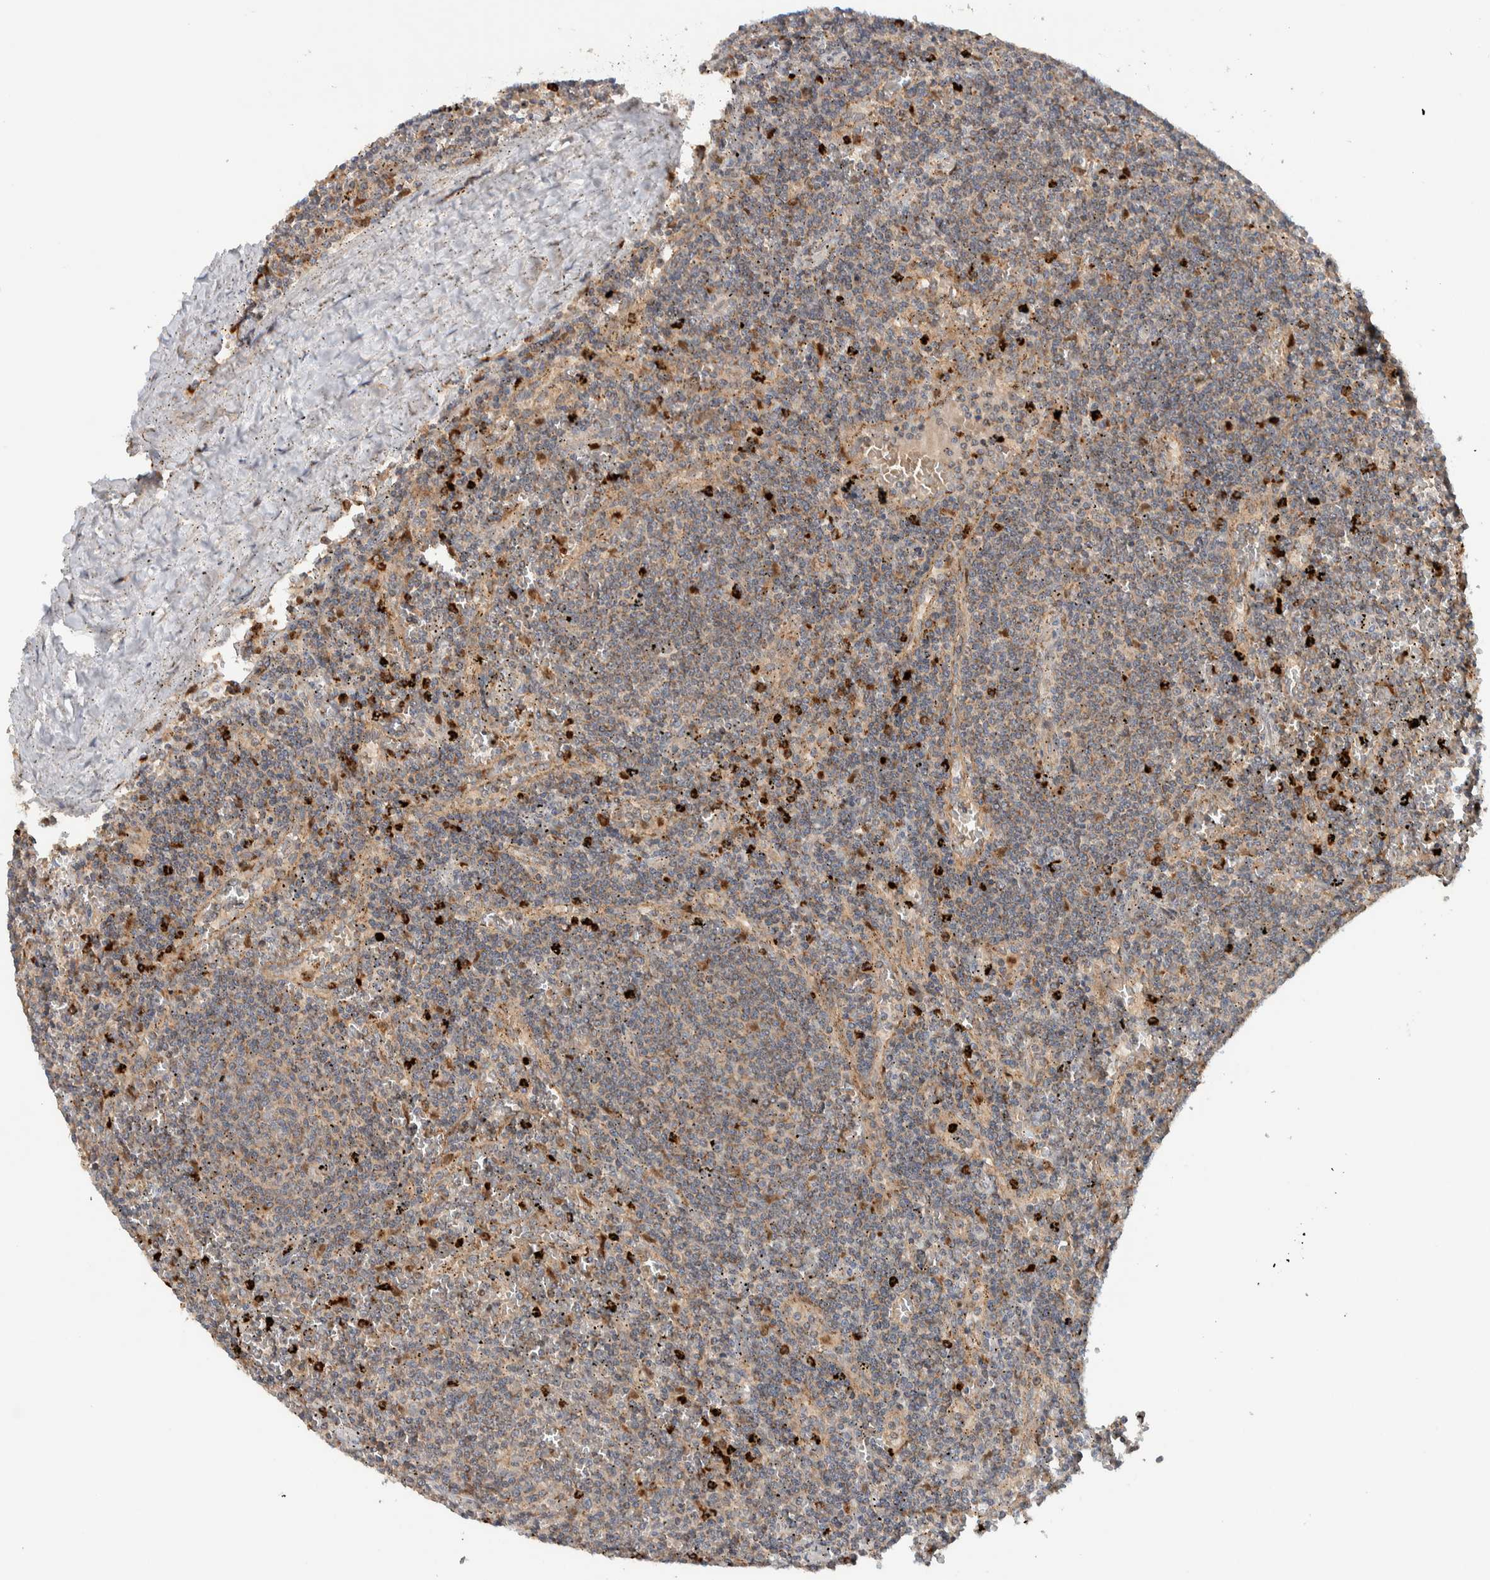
{"staining": {"intensity": "weak", "quantity": ">75%", "location": "cytoplasmic/membranous"}, "tissue": "lymphoma", "cell_type": "Tumor cells", "image_type": "cancer", "snomed": [{"axis": "morphology", "description": "Malignant lymphoma, non-Hodgkin's type, Low grade"}, {"axis": "topography", "description": "Spleen"}], "caption": "This is a micrograph of immunohistochemistry staining of low-grade malignant lymphoma, non-Hodgkin's type, which shows weak positivity in the cytoplasmic/membranous of tumor cells.", "gene": "VPS53", "patient": {"sex": "female", "age": 50}}